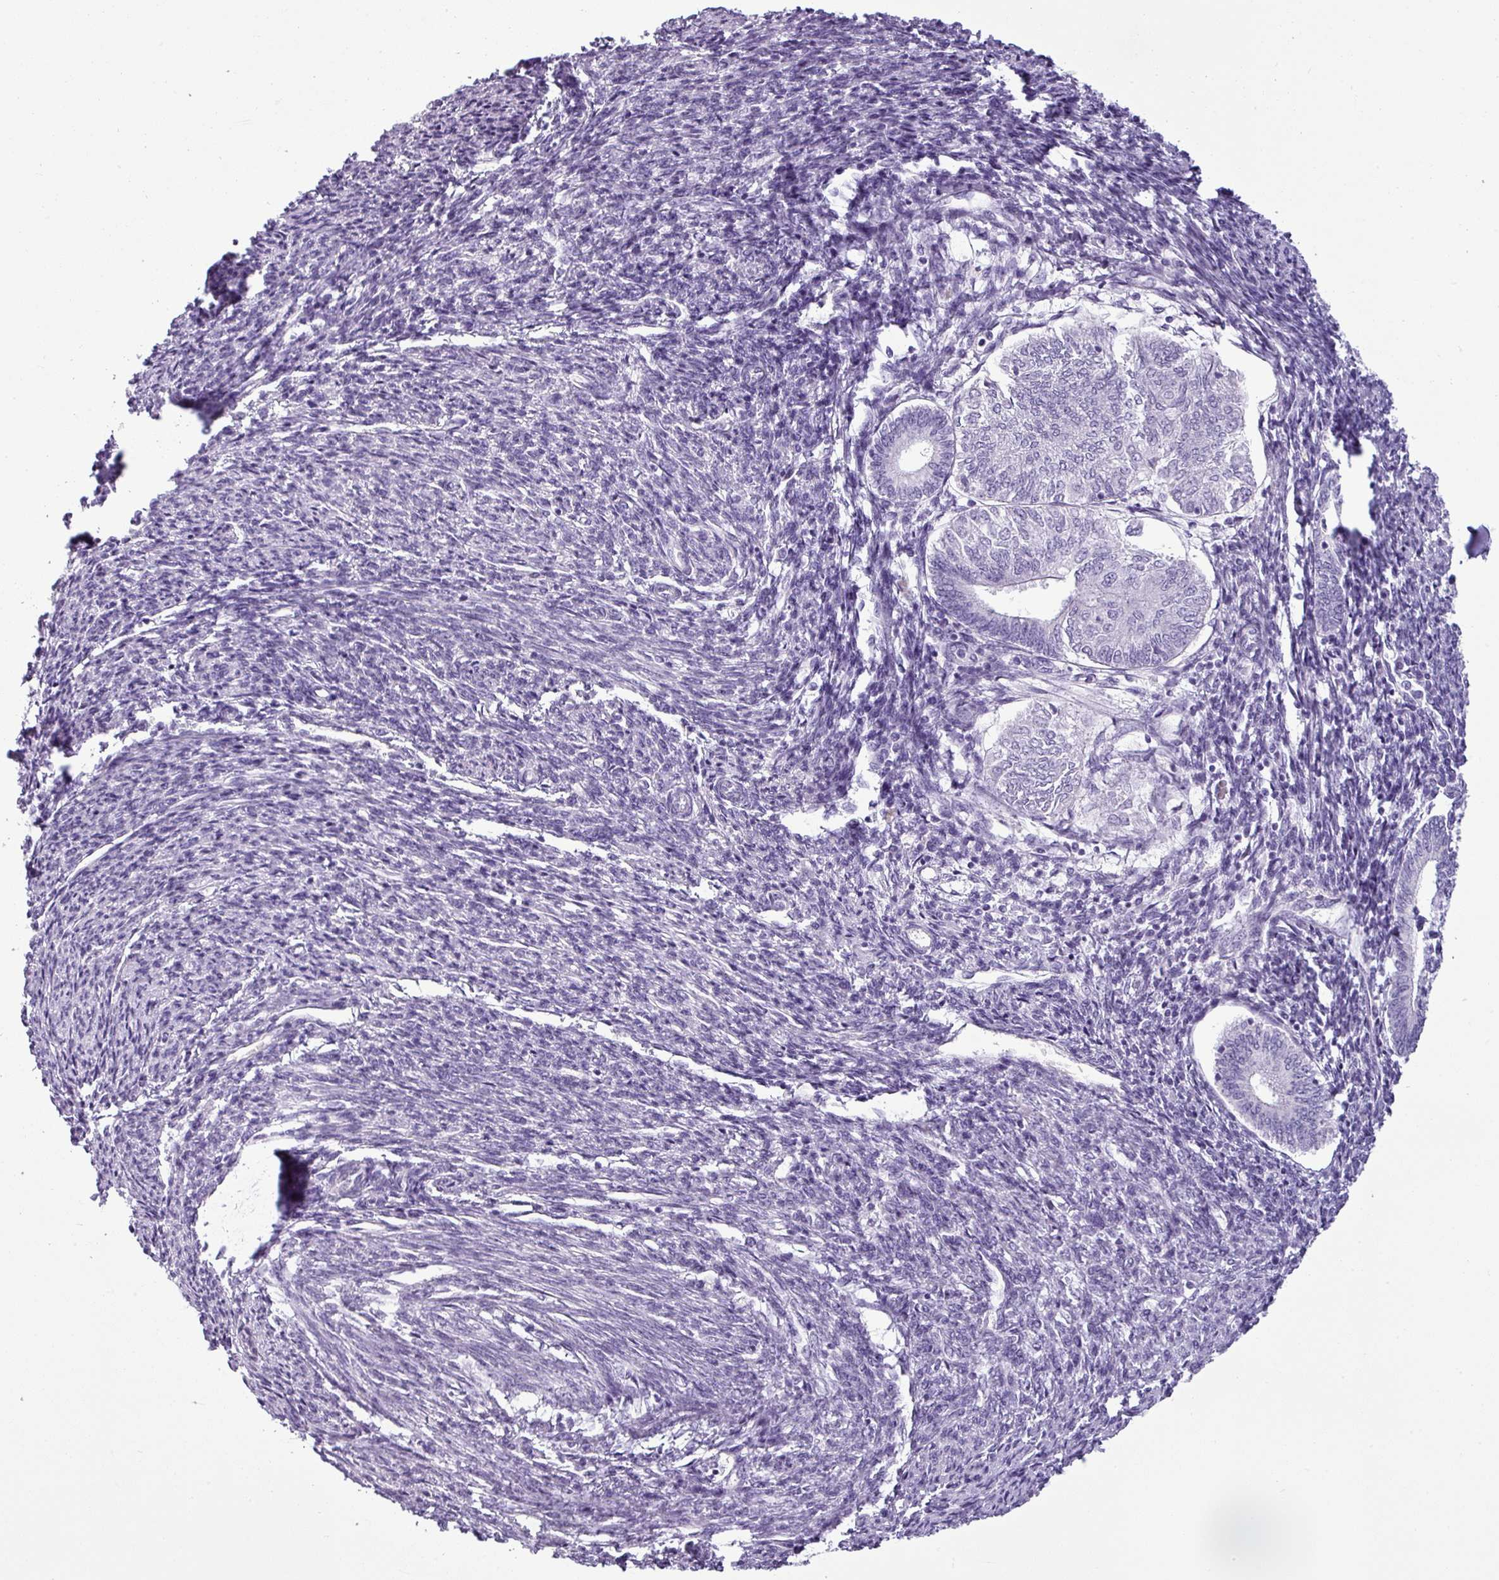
{"staining": {"intensity": "negative", "quantity": "none", "location": "none"}, "tissue": "smooth muscle", "cell_type": "Smooth muscle cells", "image_type": "normal", "snomed": [{"axis": "morphology", "description": "Normal tissue, NOS"}, {"axis": "topography", "description": "Smooth muscle"}, {"axis": "topography", "description": "Uterus"}], "caption": "Immunohistochemistry (IHC) of unremarkable smooth muscle shows no expression in smooth muscle cells.", "gene": "CDH16", "patient": {"sex": "female", "age": 59}}